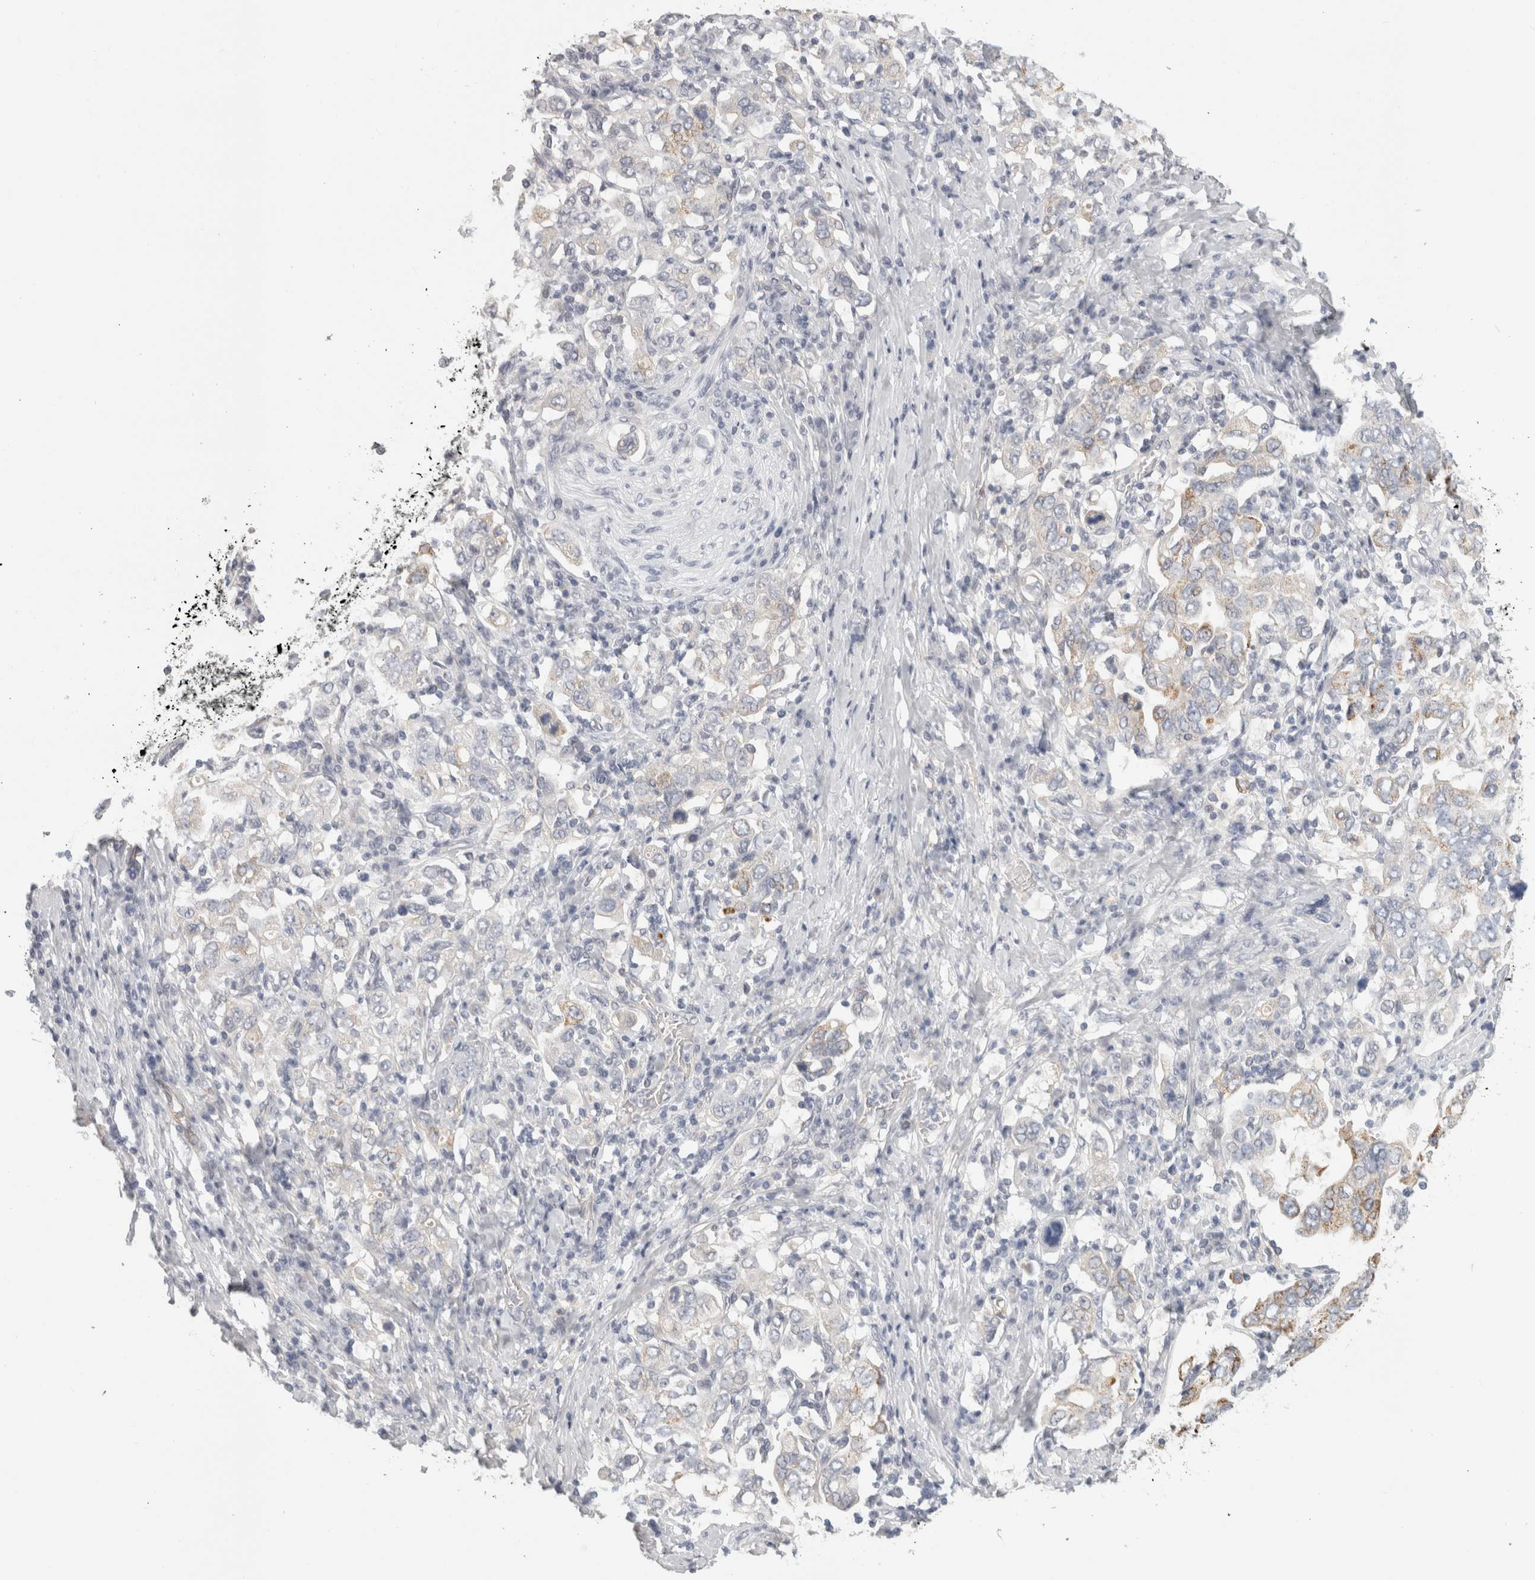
{"staining": {"intensity": "moderate", "quantity": "<25%", "location": "cytoplasmic/membranous"}, "tissue": "stomach cancer", "cell_type": "Tumor cells", "image_type": "cancer", "snomed": [{"axis": "morphology", "description": "Adenocarcinoma, NOS"}, {"axis": "topography", "description": "Stomach, upper"}], "caption": "IHC of stomach cancer reveals low levels of moderate cytoplasmic/membranous expression in approximately <25% of tumor cells.", "gene": "FBLIM1", "patient": {"sex": "male", "age": 62}}